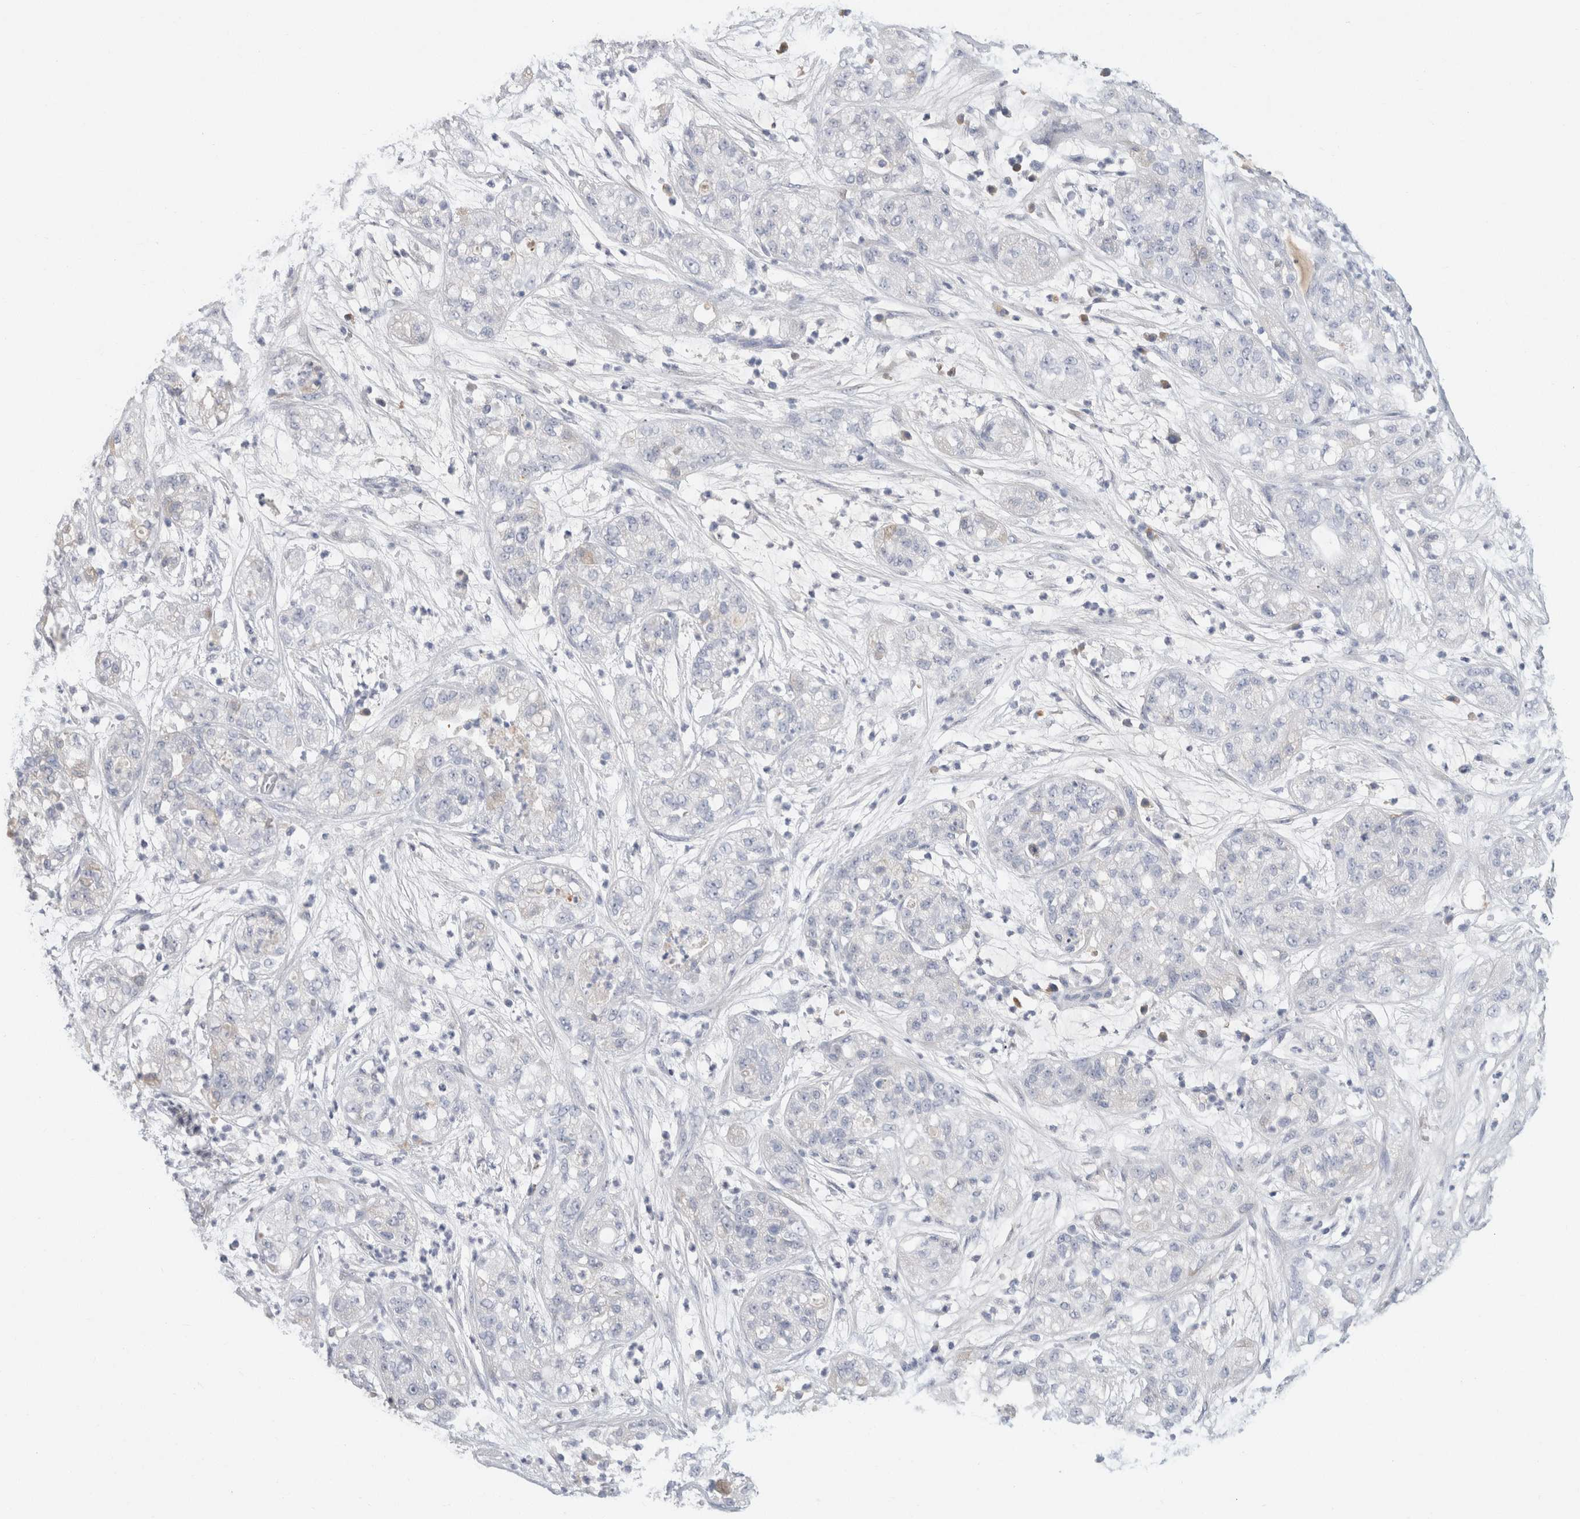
{"staining": {"intensity": "negative", "quantity": "none", "location": "none"}, "tissue": "pancreatic cancer", "cell_type": "Tumor cells", "image_type": "cancer", "snomed": [{"axis": "morphology", "description": "Adenocarcinoma, NOS"}, {"axis": "topography", "description": "Pancreas"}], "caption": "Image shows no significant protein staining in tumor cells of pancreatic adenocarcinoma.", "gene": "SCGB1A1", "patient": {"sex": "female", "age": 78}}